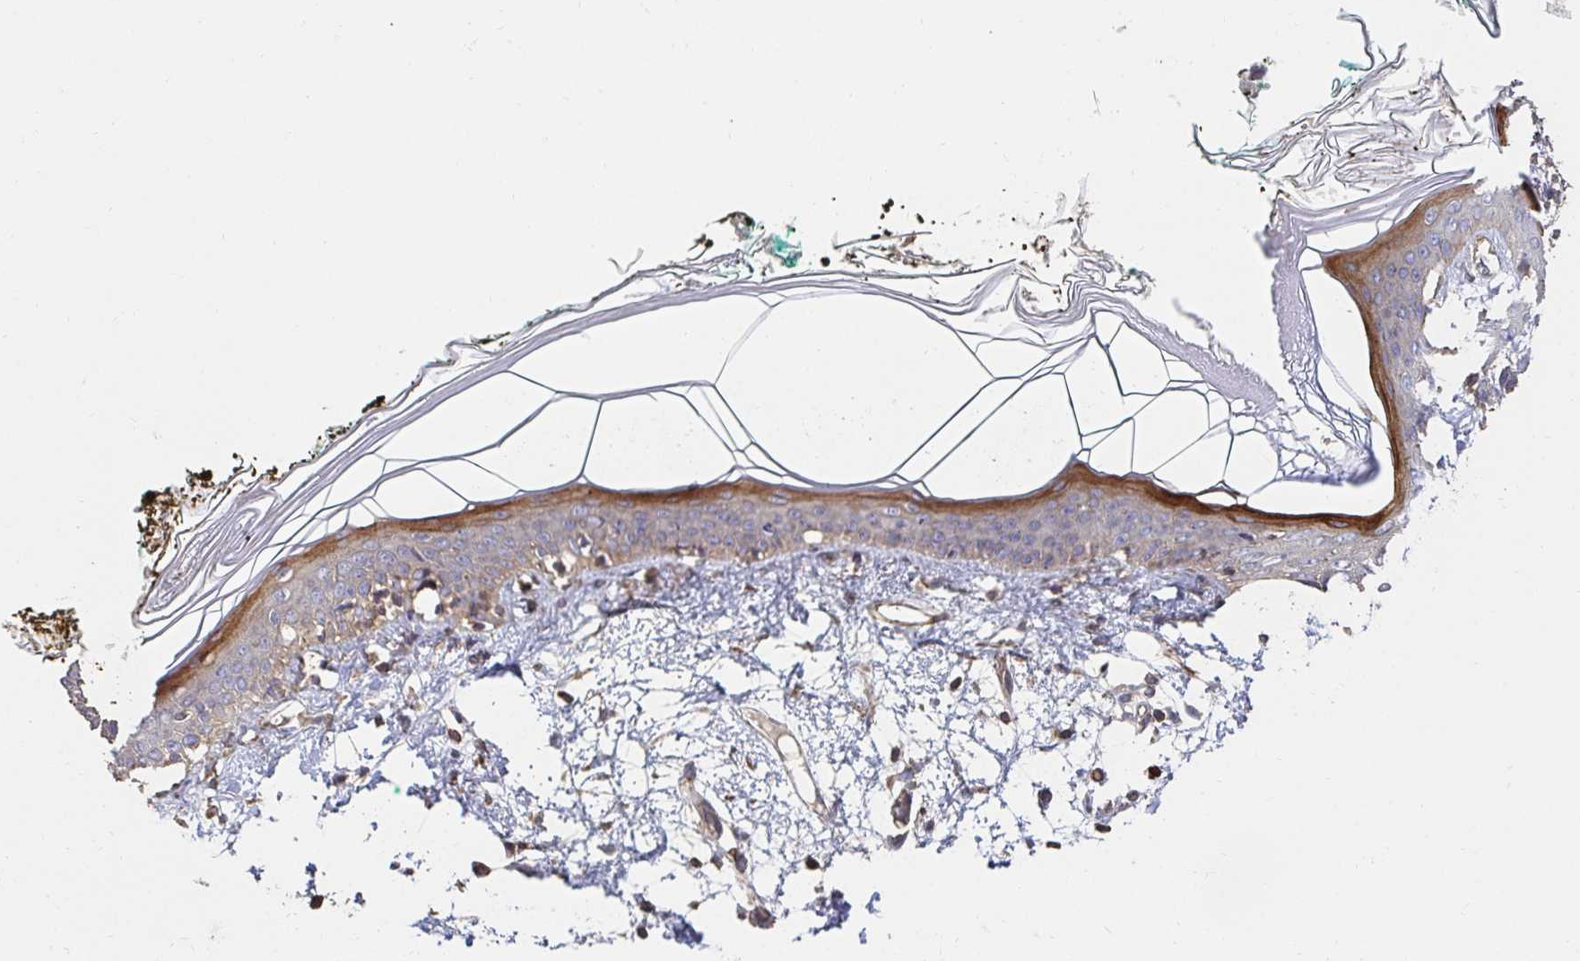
{"staining": {"intensity": "negative", "quantity": "none", "location": "none"}, "tissue": "skin", "cell_type": "Fibroblasts", "image_type": "normal", "snomed": [{"axis": "morphology", "description": "Normal tissue, NOS"}, {"axis": "topography", "description": "Skin"}], "caption": "Immunohistochemistry histopathology image of unremarkable human skin stained for a protein (brown), which demonstrates no positivity in fibroblasts.", "gene": "APBB1", "patient": {"sex": "female", "age": 34}}